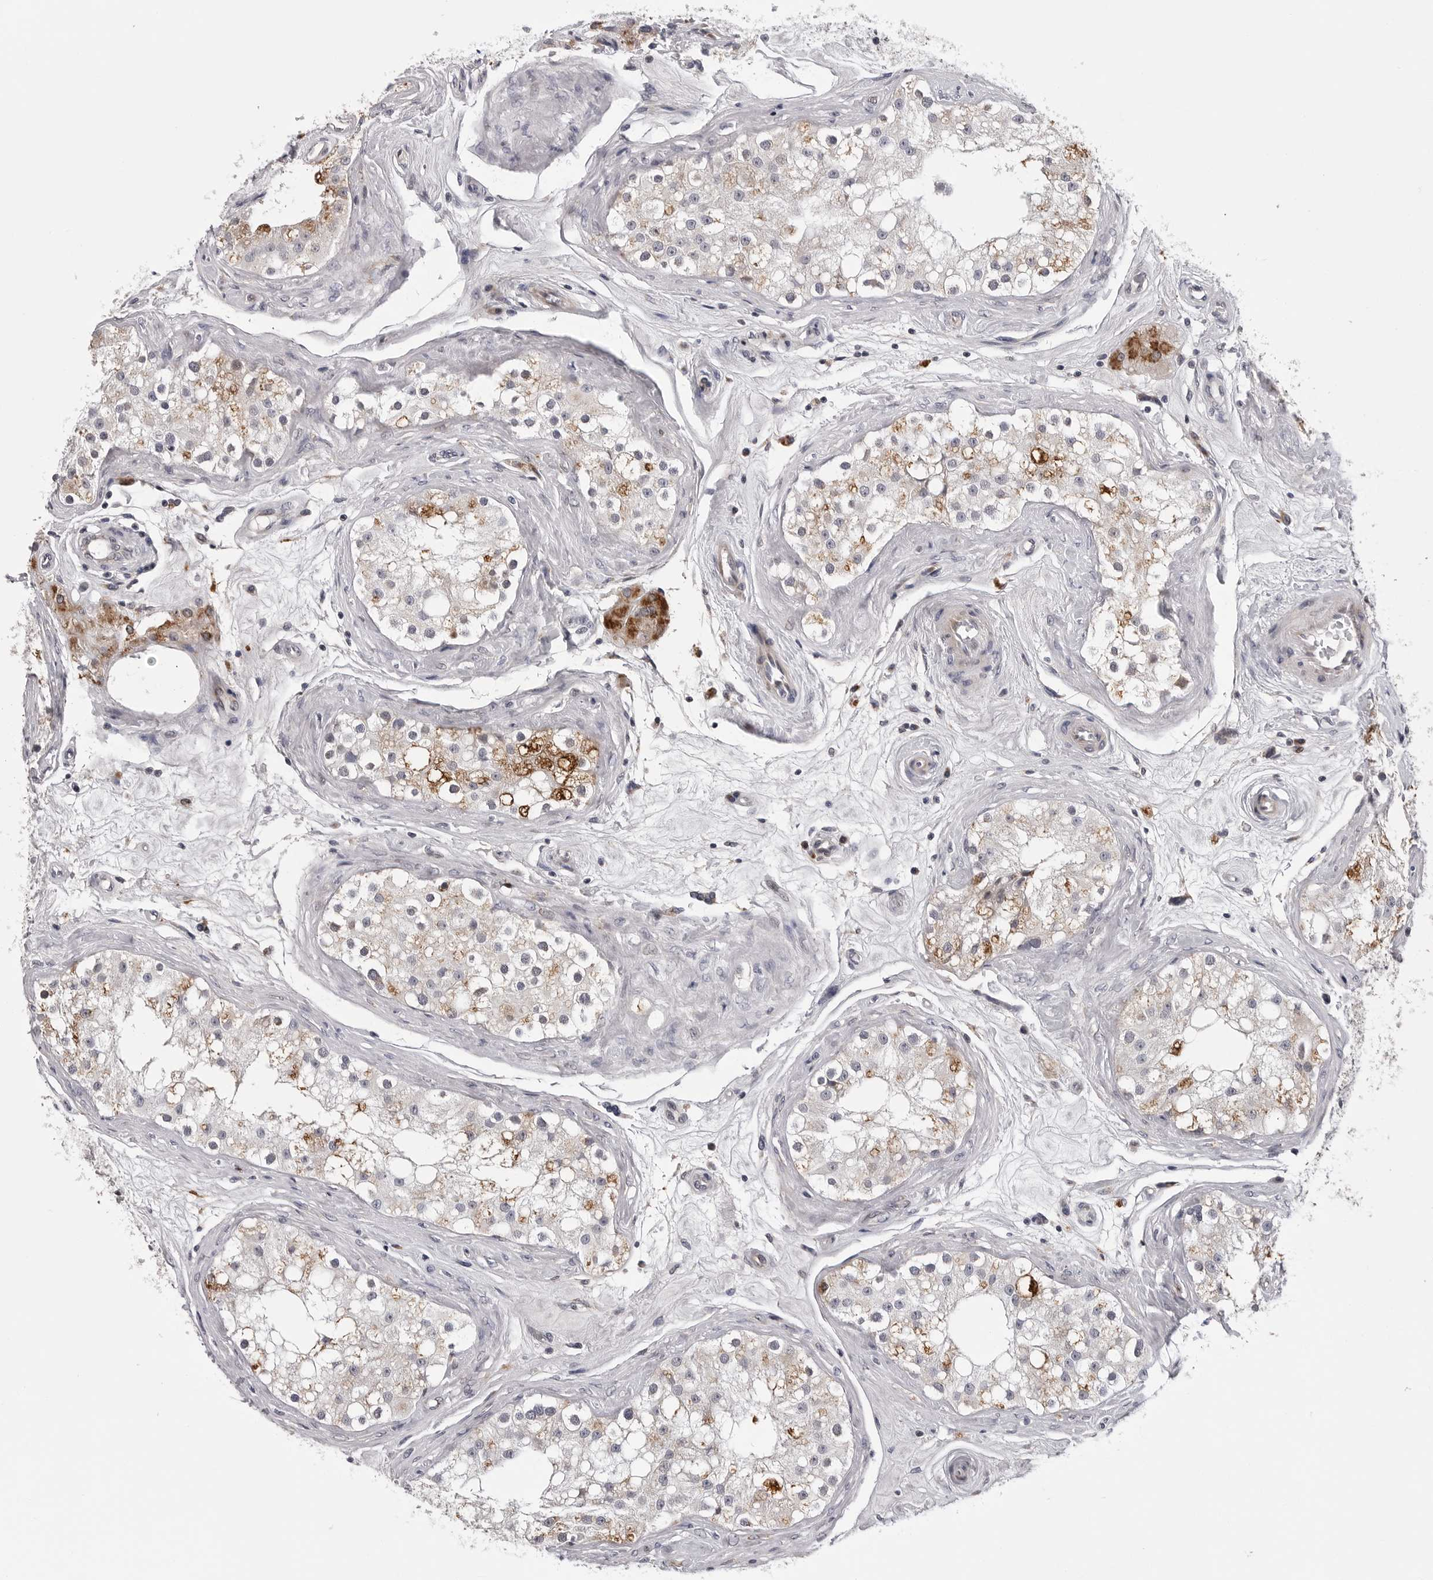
{"staining": {"intensity": "moderate", "quantity": "<25%", "location": "cytoplasmic/membranous"}, "tissue": "testis", "cell_type": "Cells in seminiferous ducts", "image_type": "normal", "snomed": [{"axis": "morphology", "description": "Normal tissue, NOS"}, {"axis": "topography", "description": "Testis"}], "caption": "This image reveals IHC staining of normal testis, with low moderate cytoplasmic/membranous positivity in approximately <25% of cells in seminiferous ducts.", "gene": "CDK20", "patient": {"sex": "male", "age": 84}}